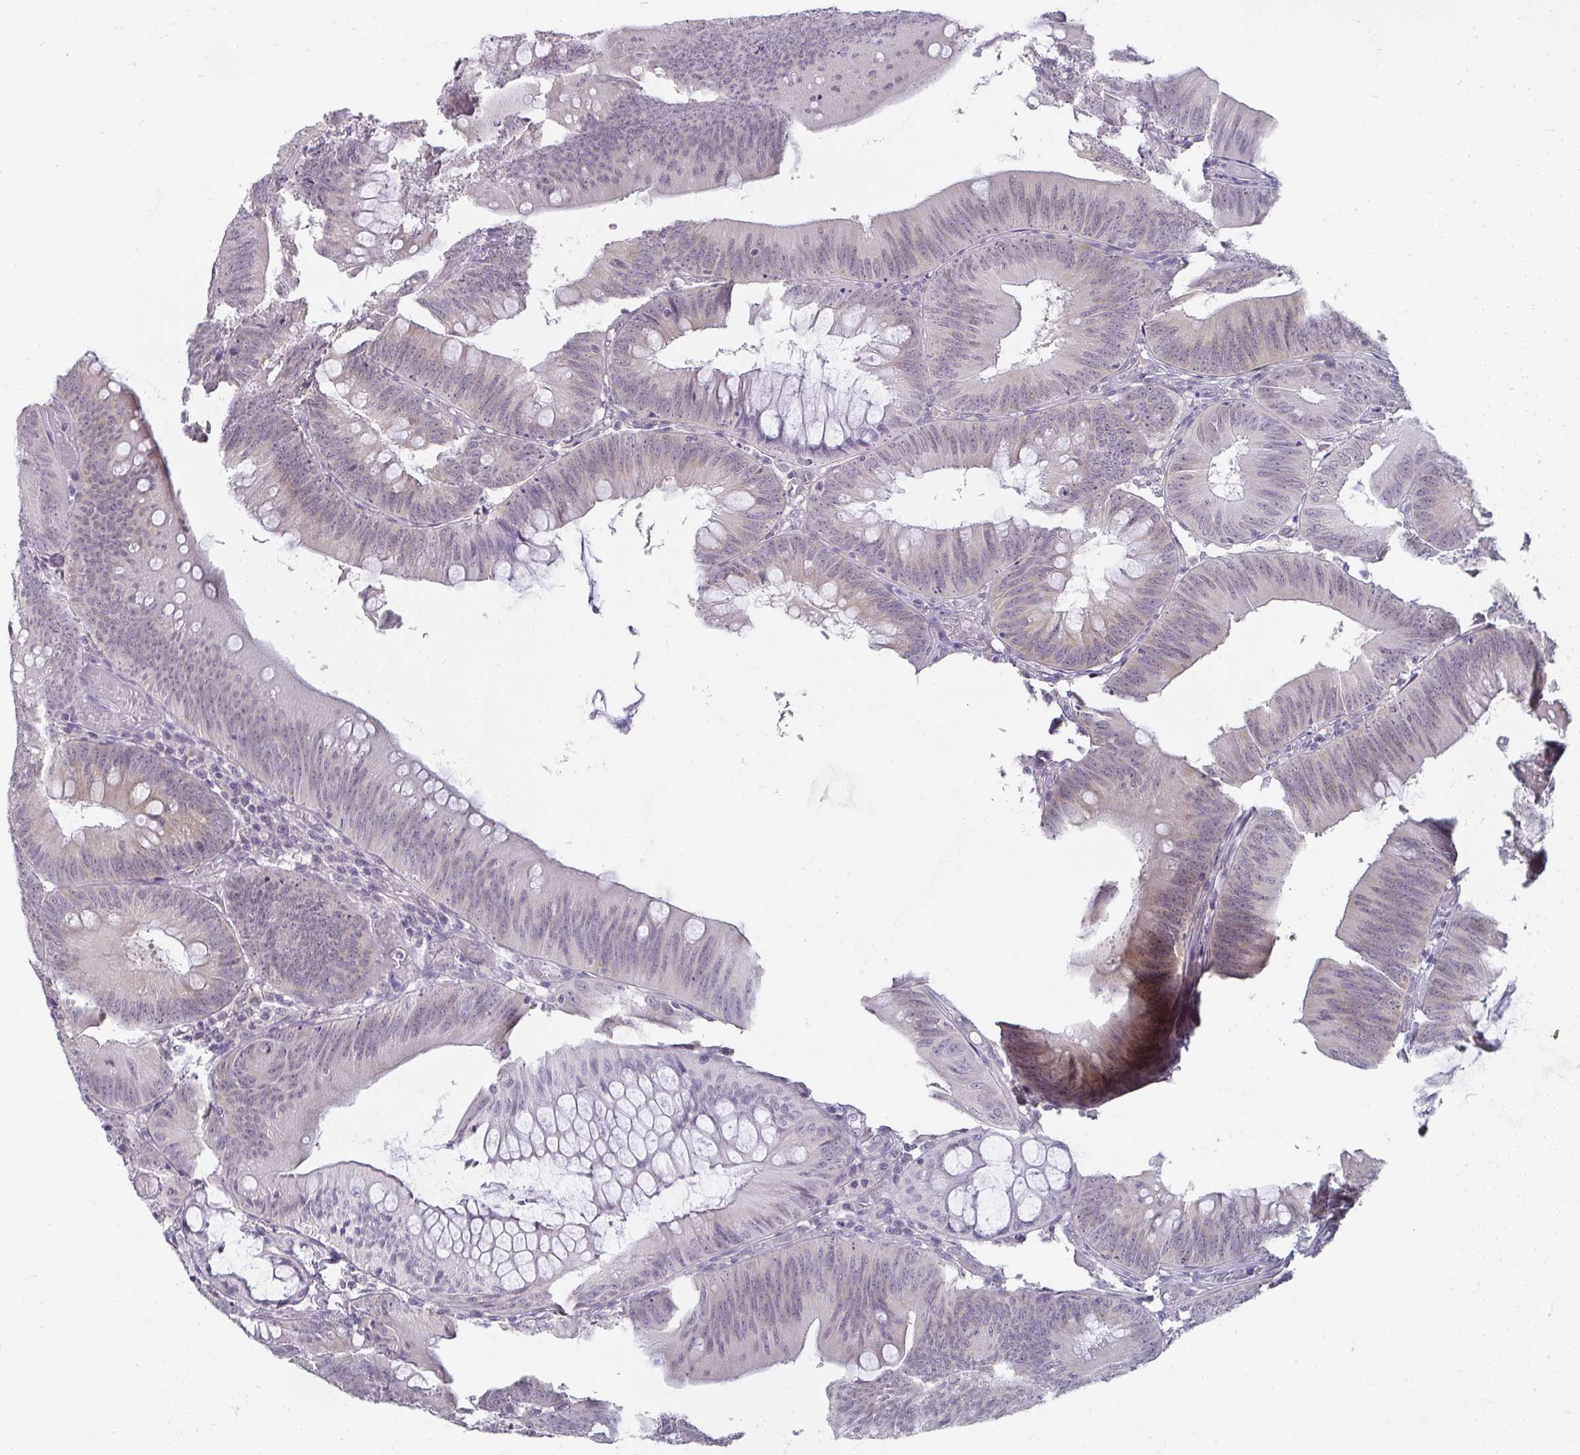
{"staining": {"intensity": "weak", "quantity": "<25%", "location": "cytoplasmic/membranous"}, "tissue": "colorectal cancer", "cell_type": "Tumor cells", "image_type": "cancer", "snomed": [{"axis": "morphology", "description": "Adenocarcinoma, NOS"}, {"axis": "topography", "description": "Colon"}], "caption": "High magnification brightfield microscopy of colorectal adenocarcinoma stained with DAB (brown) and counterstained with hematoxylin (blue): tumor cells show no significant expression. (DAB immunohistochemistry (IHC), high magnification).", "gene": "SYNCRIP", "patient": {"sex": "male", "age": 84}}